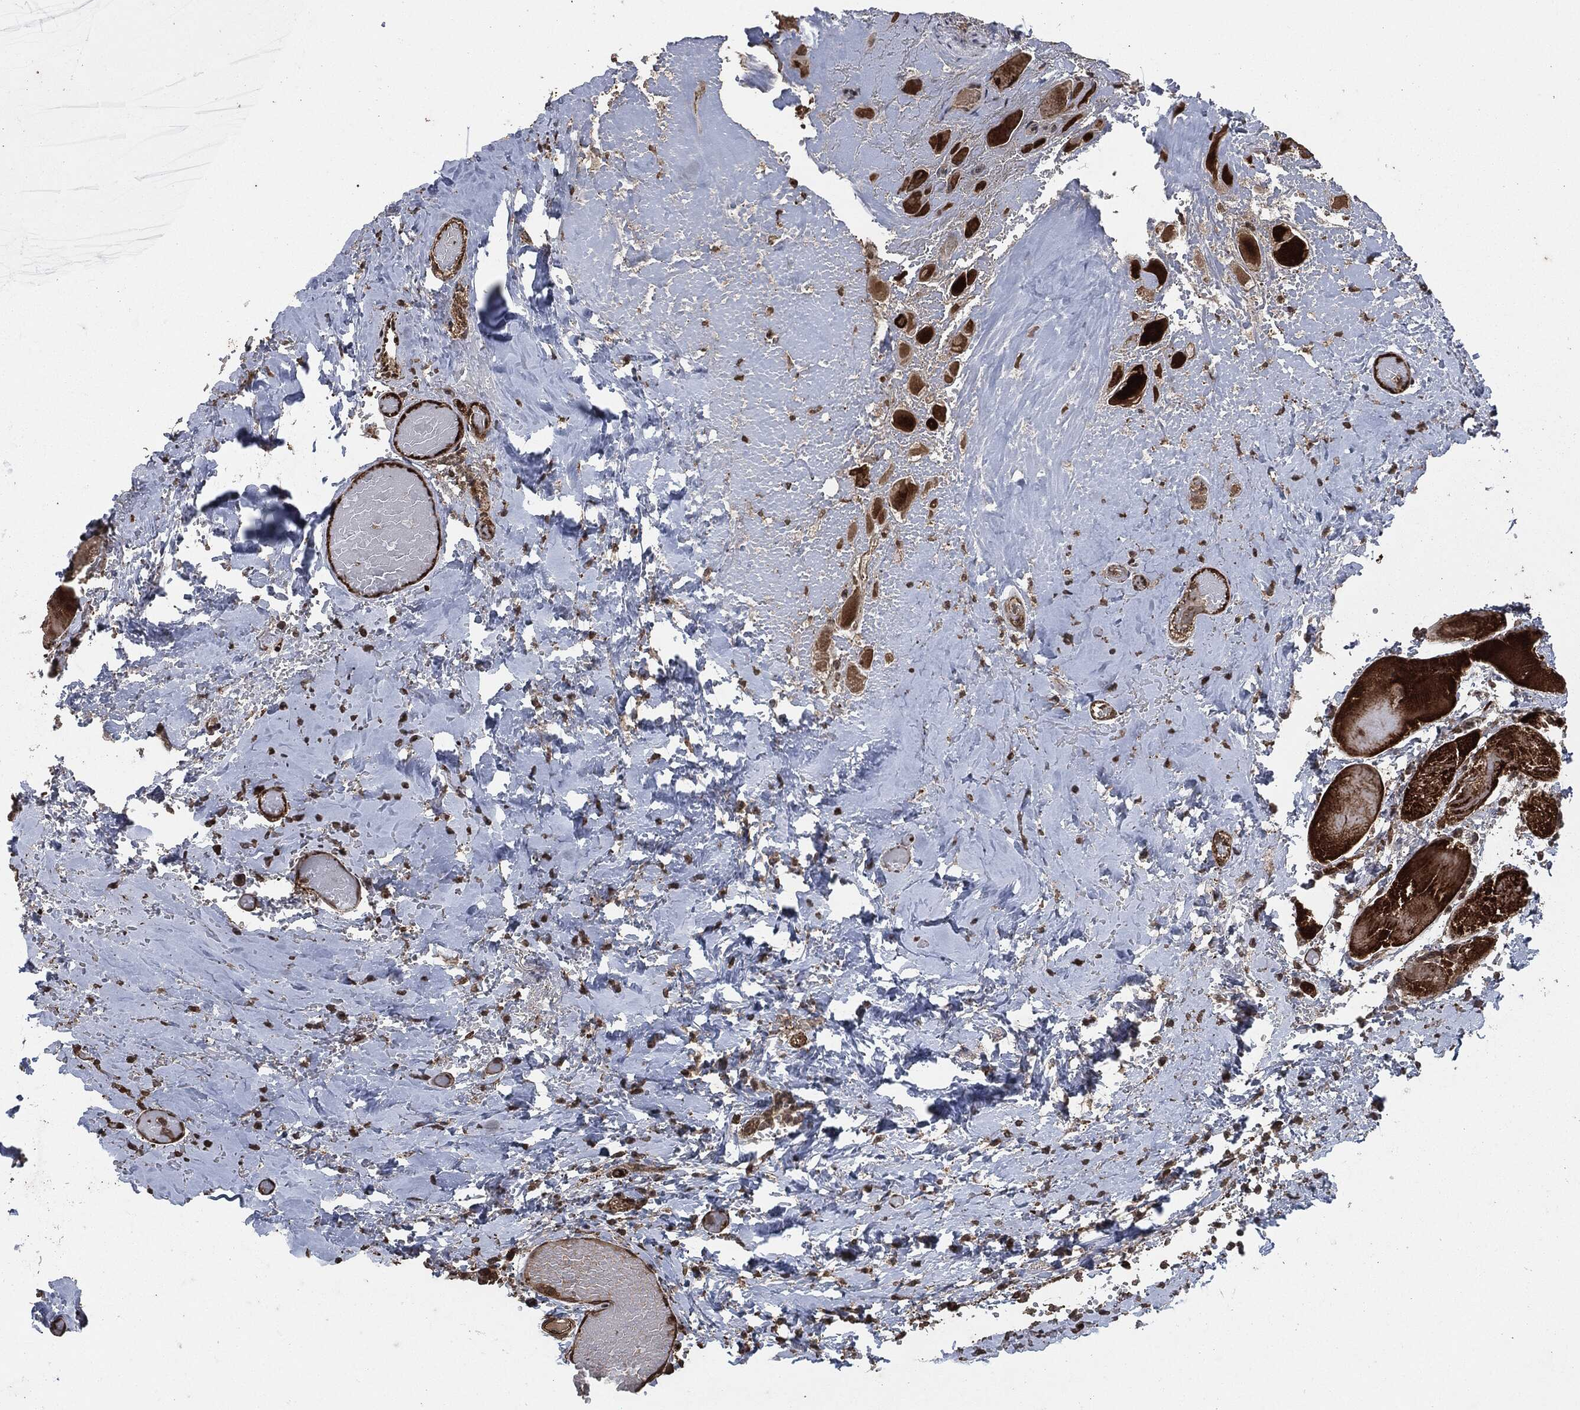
{"staining": {"intensity": "strong", "quantity": "25%-75%", "location": "cytoplasmic/membranous"}, "tissue": "skeletal muscle", "cell_type": "Myocytes", "image_type": "normal", "snomed": [{"axis": "morphology", "description": "Normal tissue, NOS"}, {"axis": "morphology", "description": "Malignant melanoma, Metastatic site"}, {"axis": "topography", "description": "Skeletal muscle"}], "caption": "Protein analysis of benign skeletal muscle displays strong cytoplasmic/membranous staining in approximately 25%-75% of myocytes.", "gene": "IFIT1", "patient": {"sex": "male", "age": 50}}